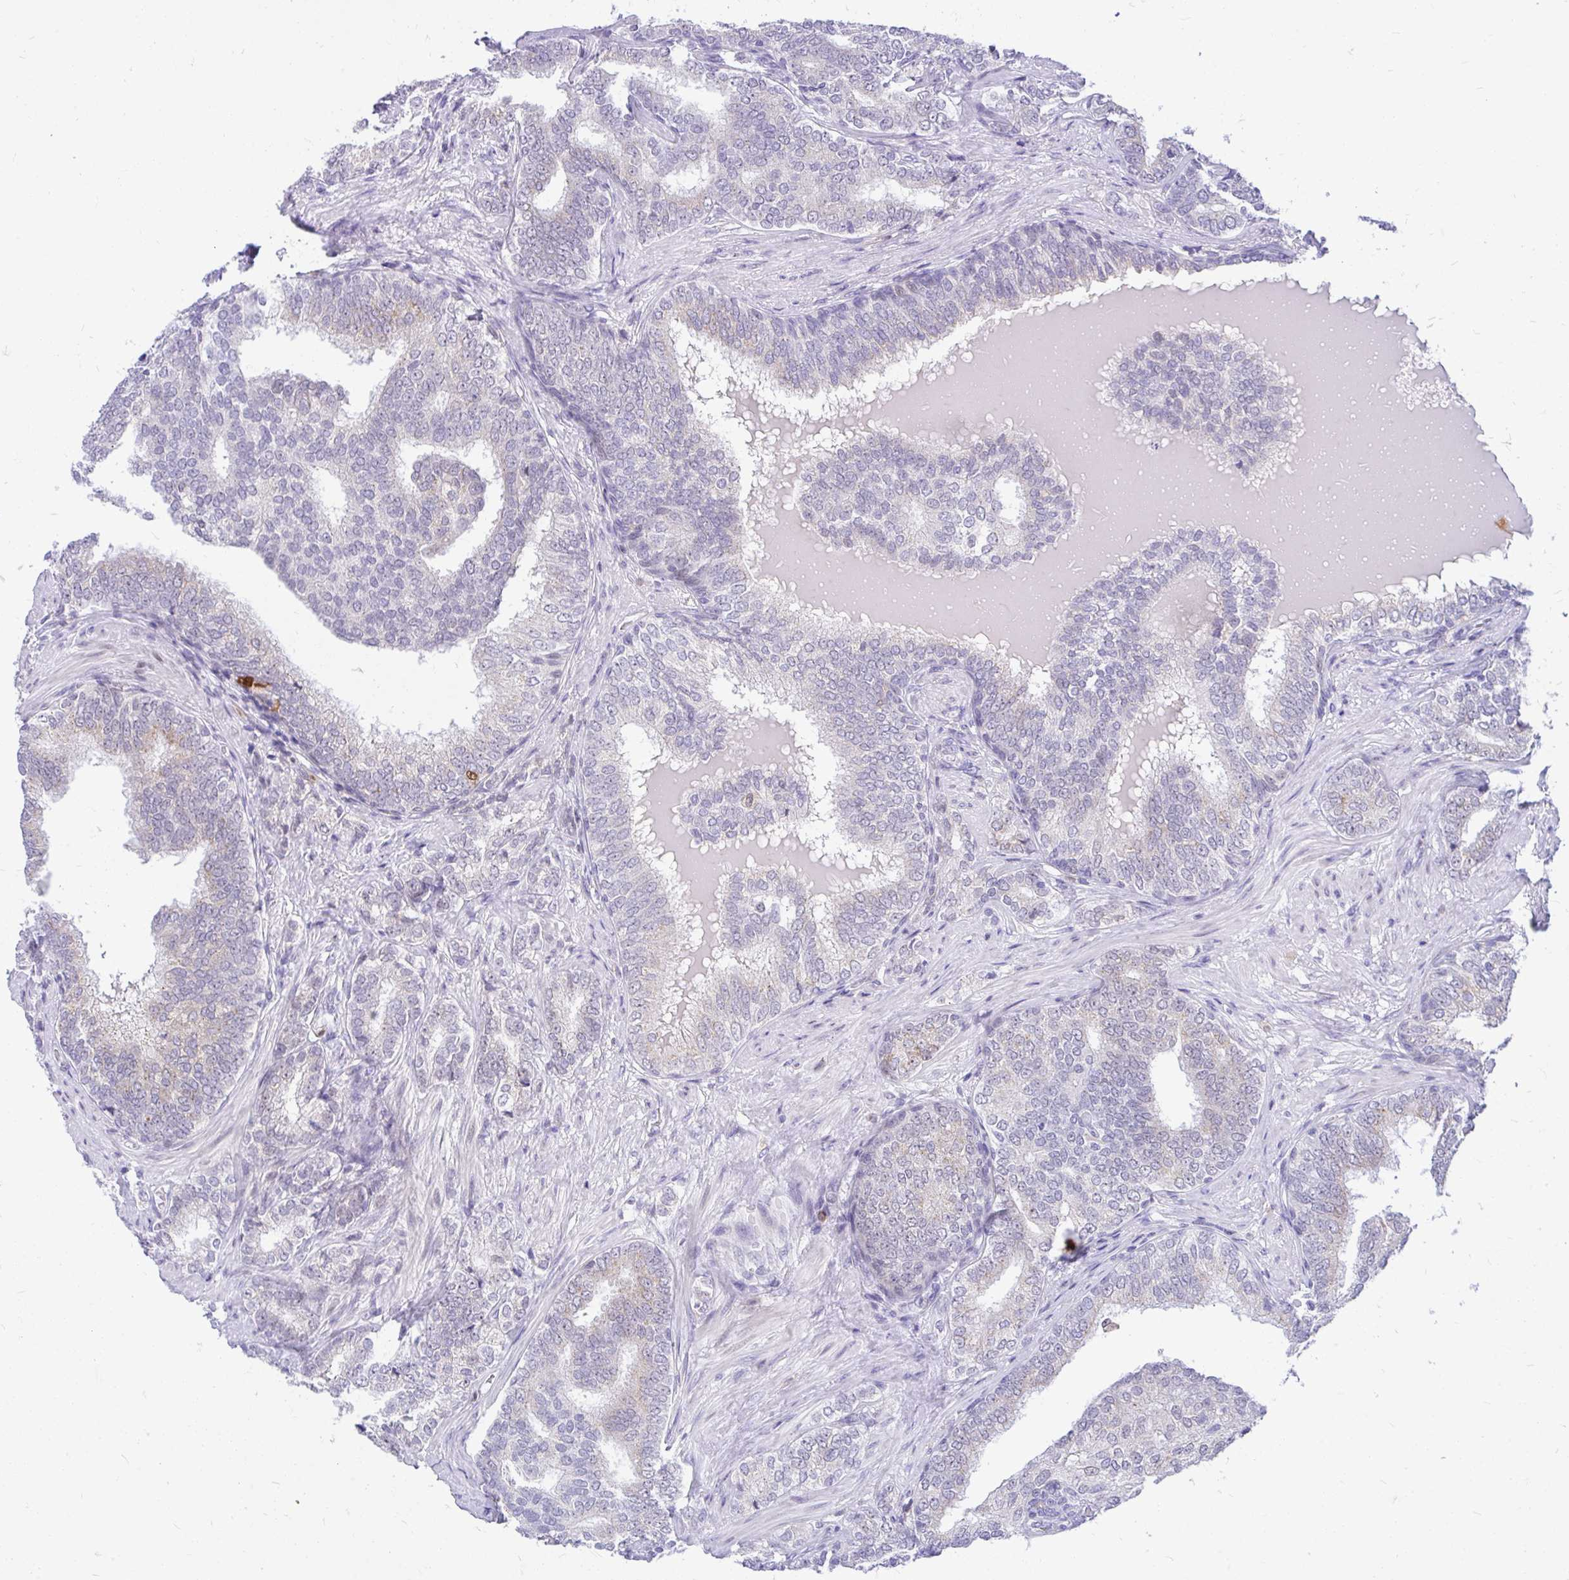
{"staining": {"intensity": "weak", "quantity": "<25%", "location": "cytoplasmic/membranous"}, "tissue": "prostate cancer", "cell_type": "Tumor cells", "image_type": "cancer", "snomed": [{"axis": "morphology", "description": "Adenocarcinoma, High grade"}, {"axis": "topography", "description": "Prostate"}], "caption": "Image shows no protein expression in tumor cells of prostate cancer tissue.", "gene": "GLB1L2", "patient": {"sex": "male", "age": 72}}